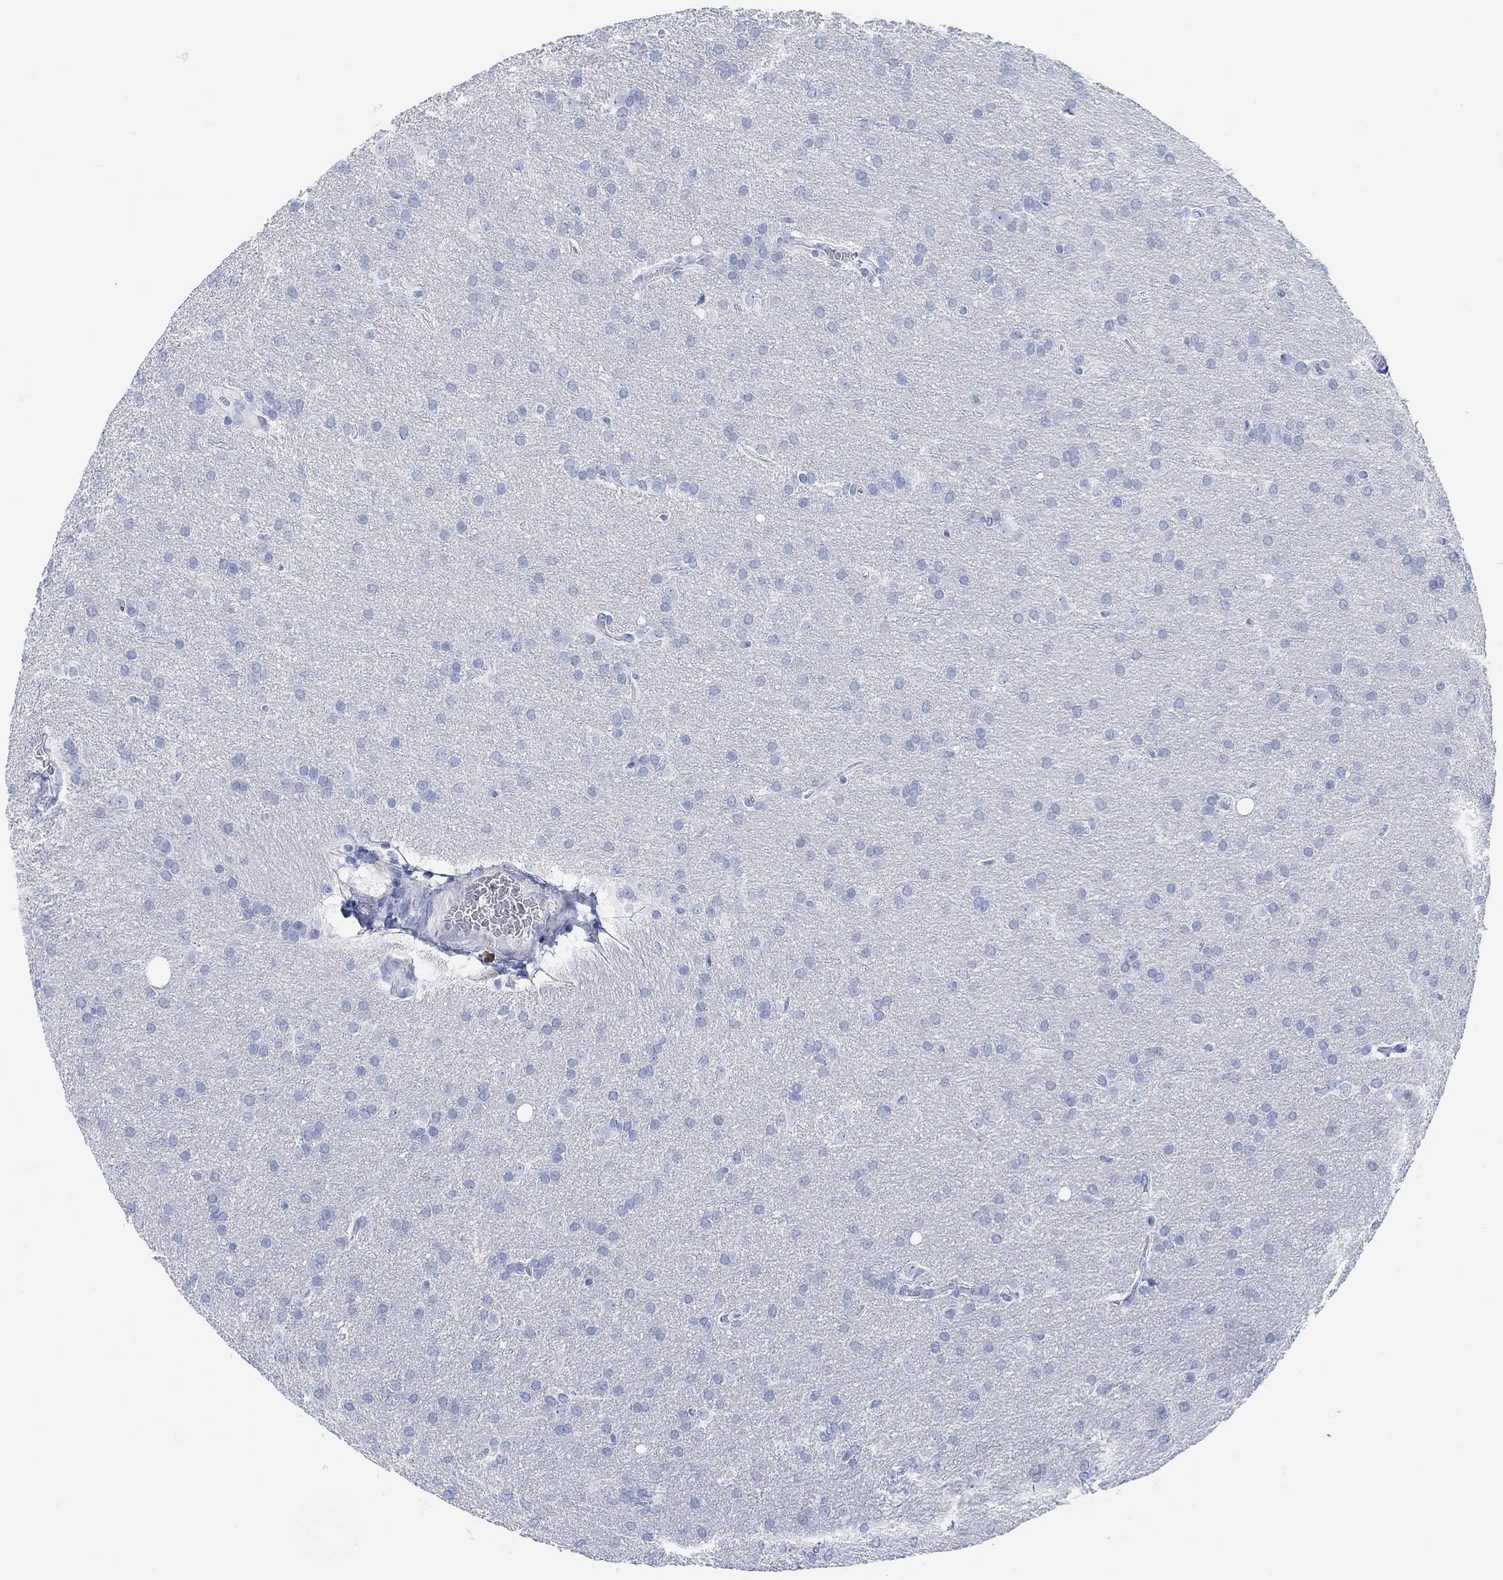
{"staining": {"intensity": "negative", "quantity": "none", "location": "none"}, "tissue": "glioma", "cell_type": "Tumor cells", "image_type": "cancer", "snomed": [{"axis": "morphology", "description": "Glioma, malignant, Low grade"}, {"axis": "topography", "description": "Brain"}], "caption": "Immunohistochemistry (IHC) of human malignant glioma (low-grade) demonstrates no expression in tumor cells.", "gene": "ANKRD33", "patient": {"sex": "female", "age": 32}}